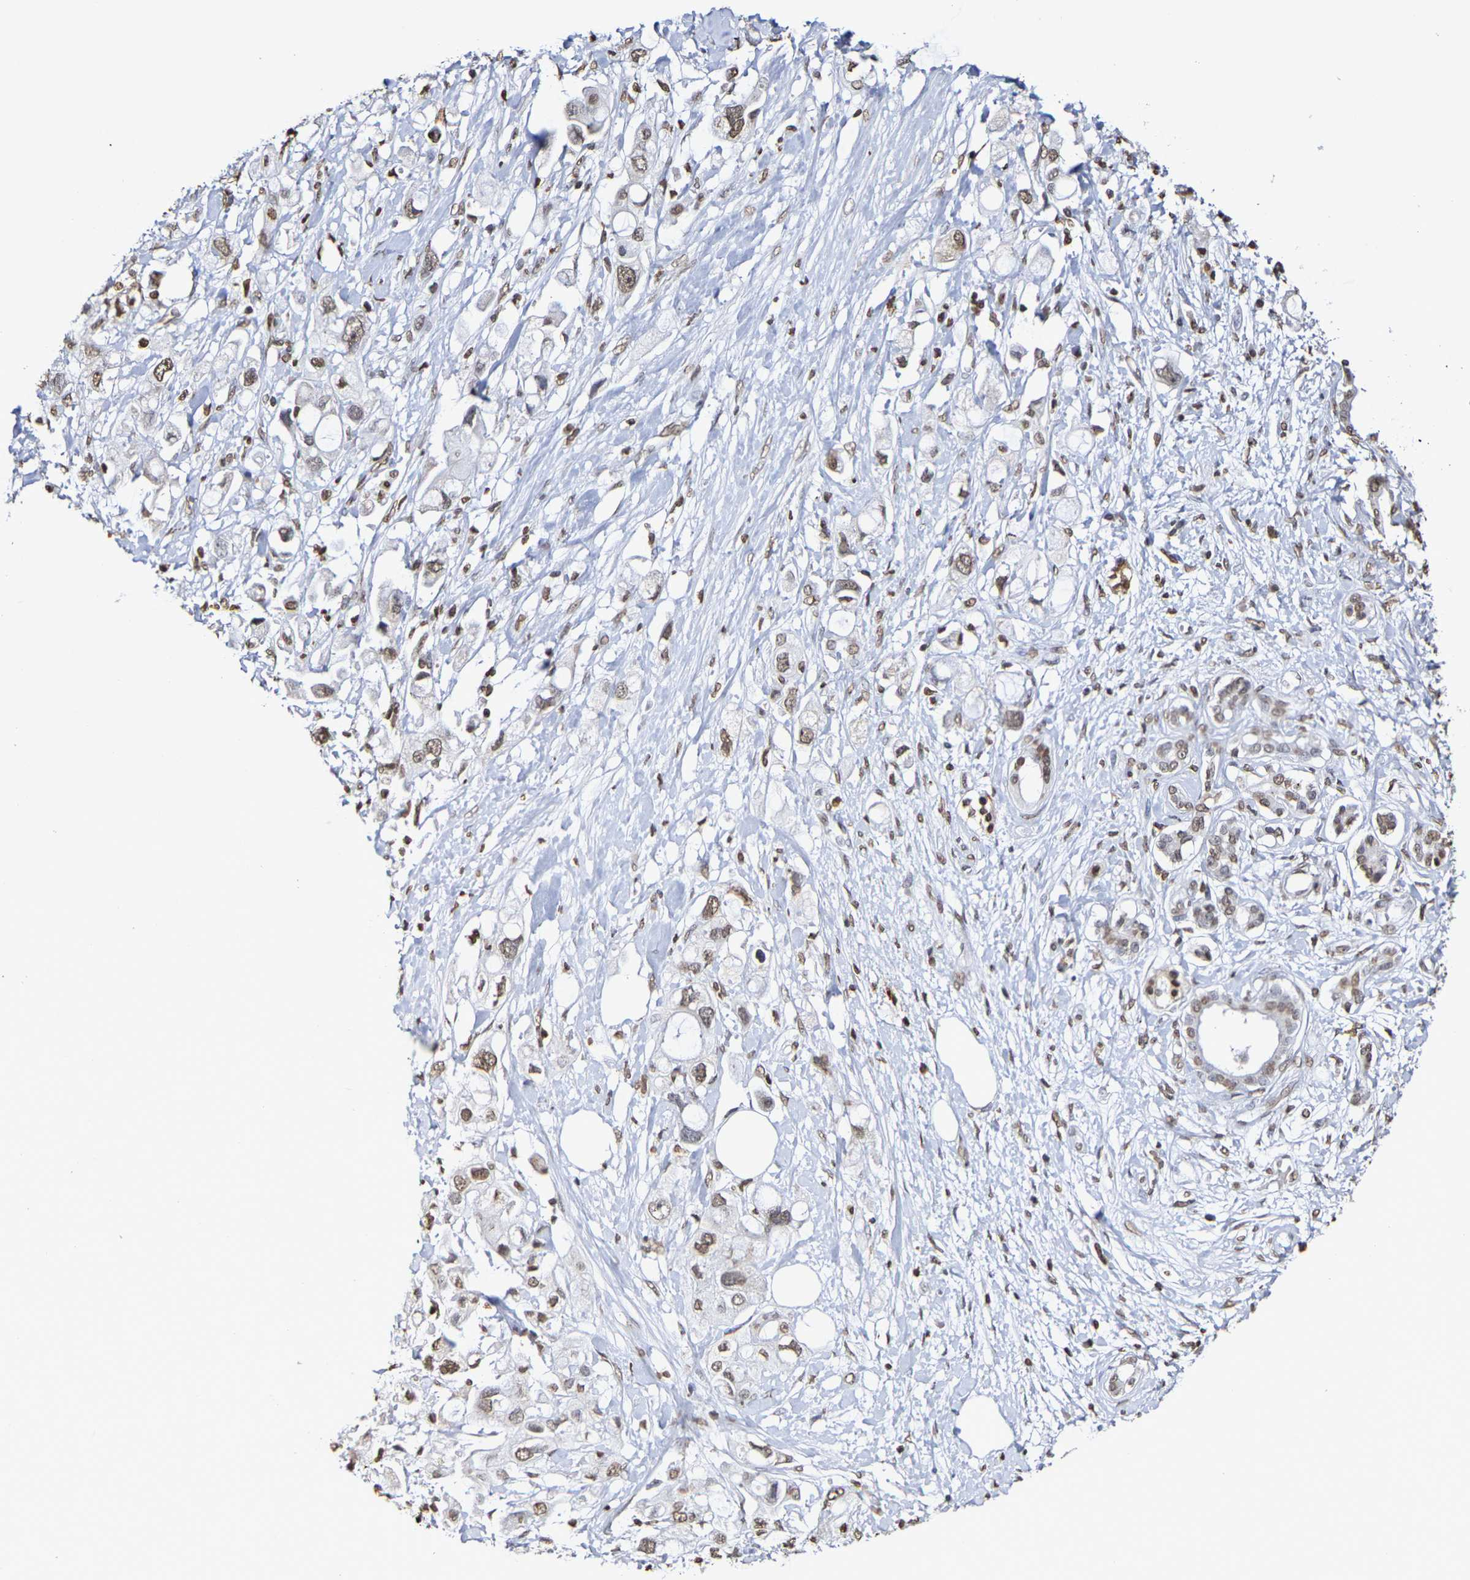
{"staining": {"intensity": "weak", "quantity": ">75%", "location": "nuclear"}, "tissue": "pancreatic cancer", "cell_type": "Tumor cells", "image_type": "cancer", "snomed": [{"axis": "morphology", "description": "Adenocarcinoma, NOS"}, {"axis": "topography", "description": "Pancreas"}], "caption": "Weak nuclear protein staining is present in approximately >75% of tumor cells in pancreatic cancer. Nuclei are stained in blue.", "gene": "ATF4", "patient": {"sex": "female", "age": 56}}